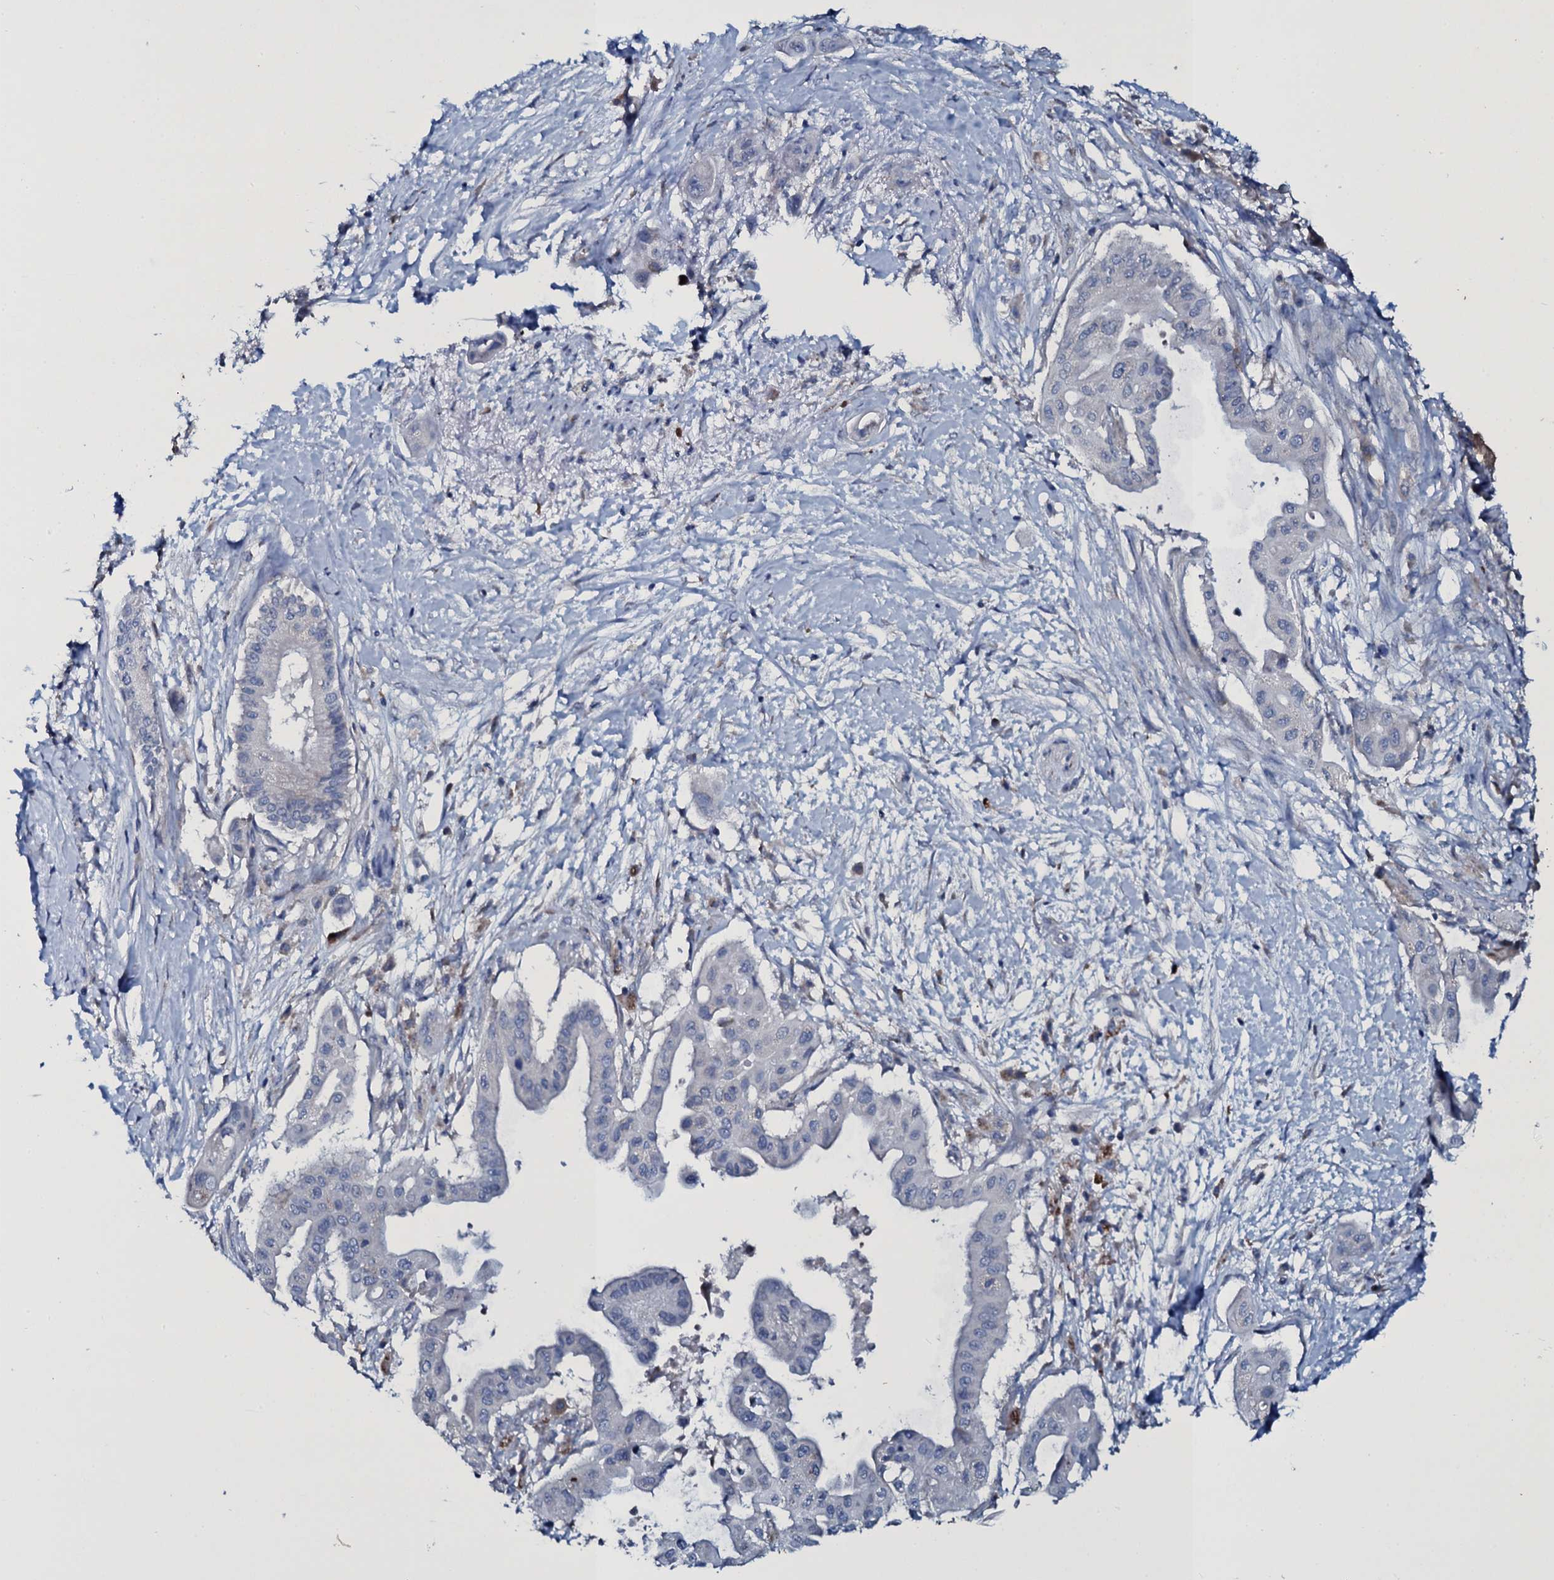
{"staining": {"intensity": "negative", "quantity": "none", "location": "none"}, "tissue": "pancreatic cancer", "cell_type": "Tumor cells", "image_type": "cancer", "snomed": [{"axis": "morphology", "description": "Adenocarcinoma, NOS"}, {"axis": "topography", "description": "Pancreas"}], "caption": "Human pancreatic cancer stained for a protein using IHC demonstrates no expression in tumor cells.", "gene": "TPGS2", "patient": {"sex": "male", "age": 68}}